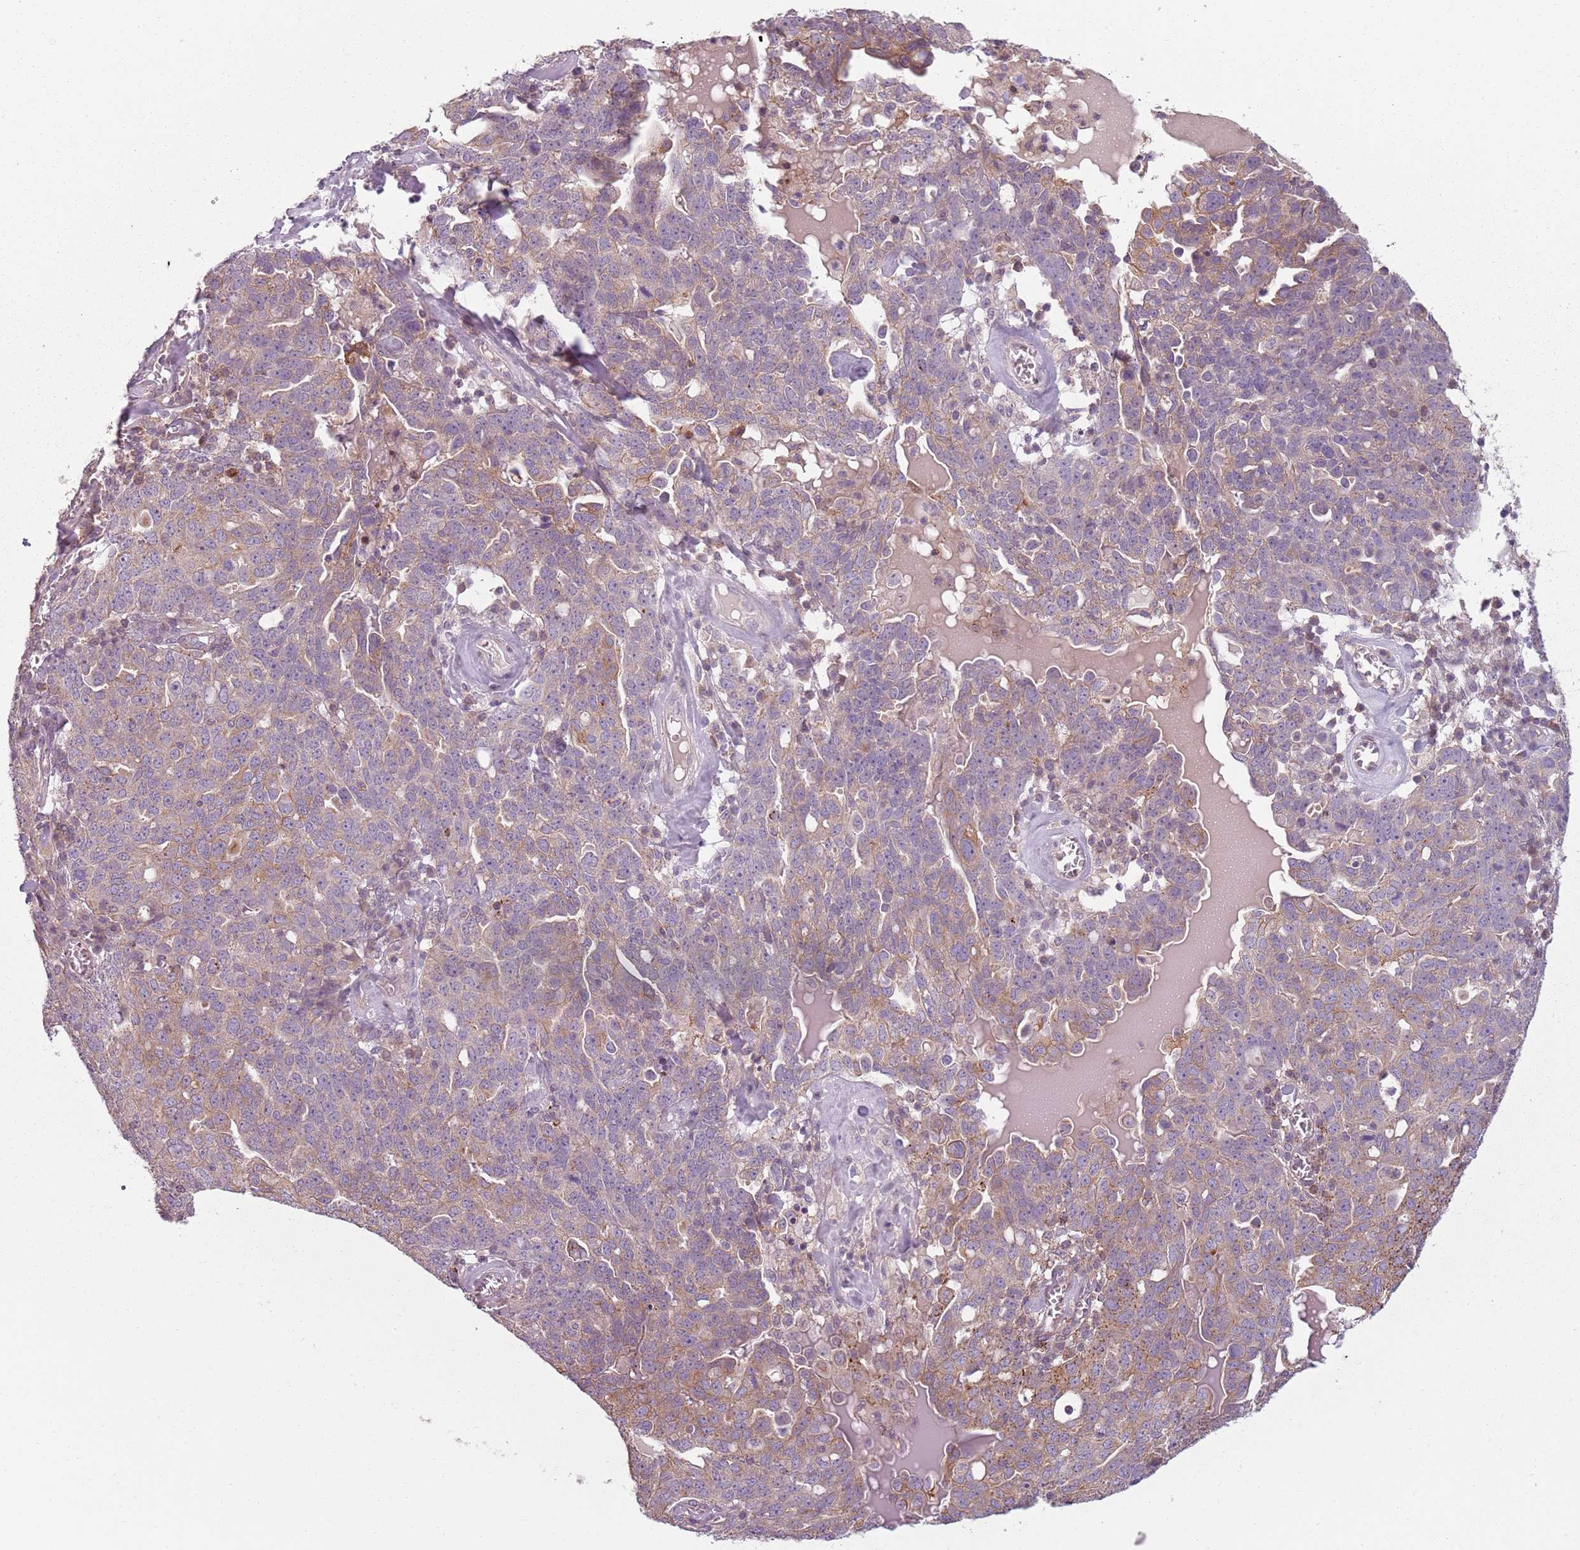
{"staining": {"intensity": "moderate", "quantity": "<25%", "location": "cytoplasmic/membranous"}, "tissue": "ovarian cancer", "cell_type": "Tumor cells", "image_type": "cancer", "snomed": [{"axis": "morphology", "description": "Carcinoma, endometroid"}, {"axis": "topography", "description": "Ovary"}], "caption": "Ovarian cancer was stained to show a protein in brown. There is low levels of moderate cytoplasmic/membranous staining in about <25% of tumor cells.", "gene": "TLCD2", "patient": {"sex": "female", "age": 62}}